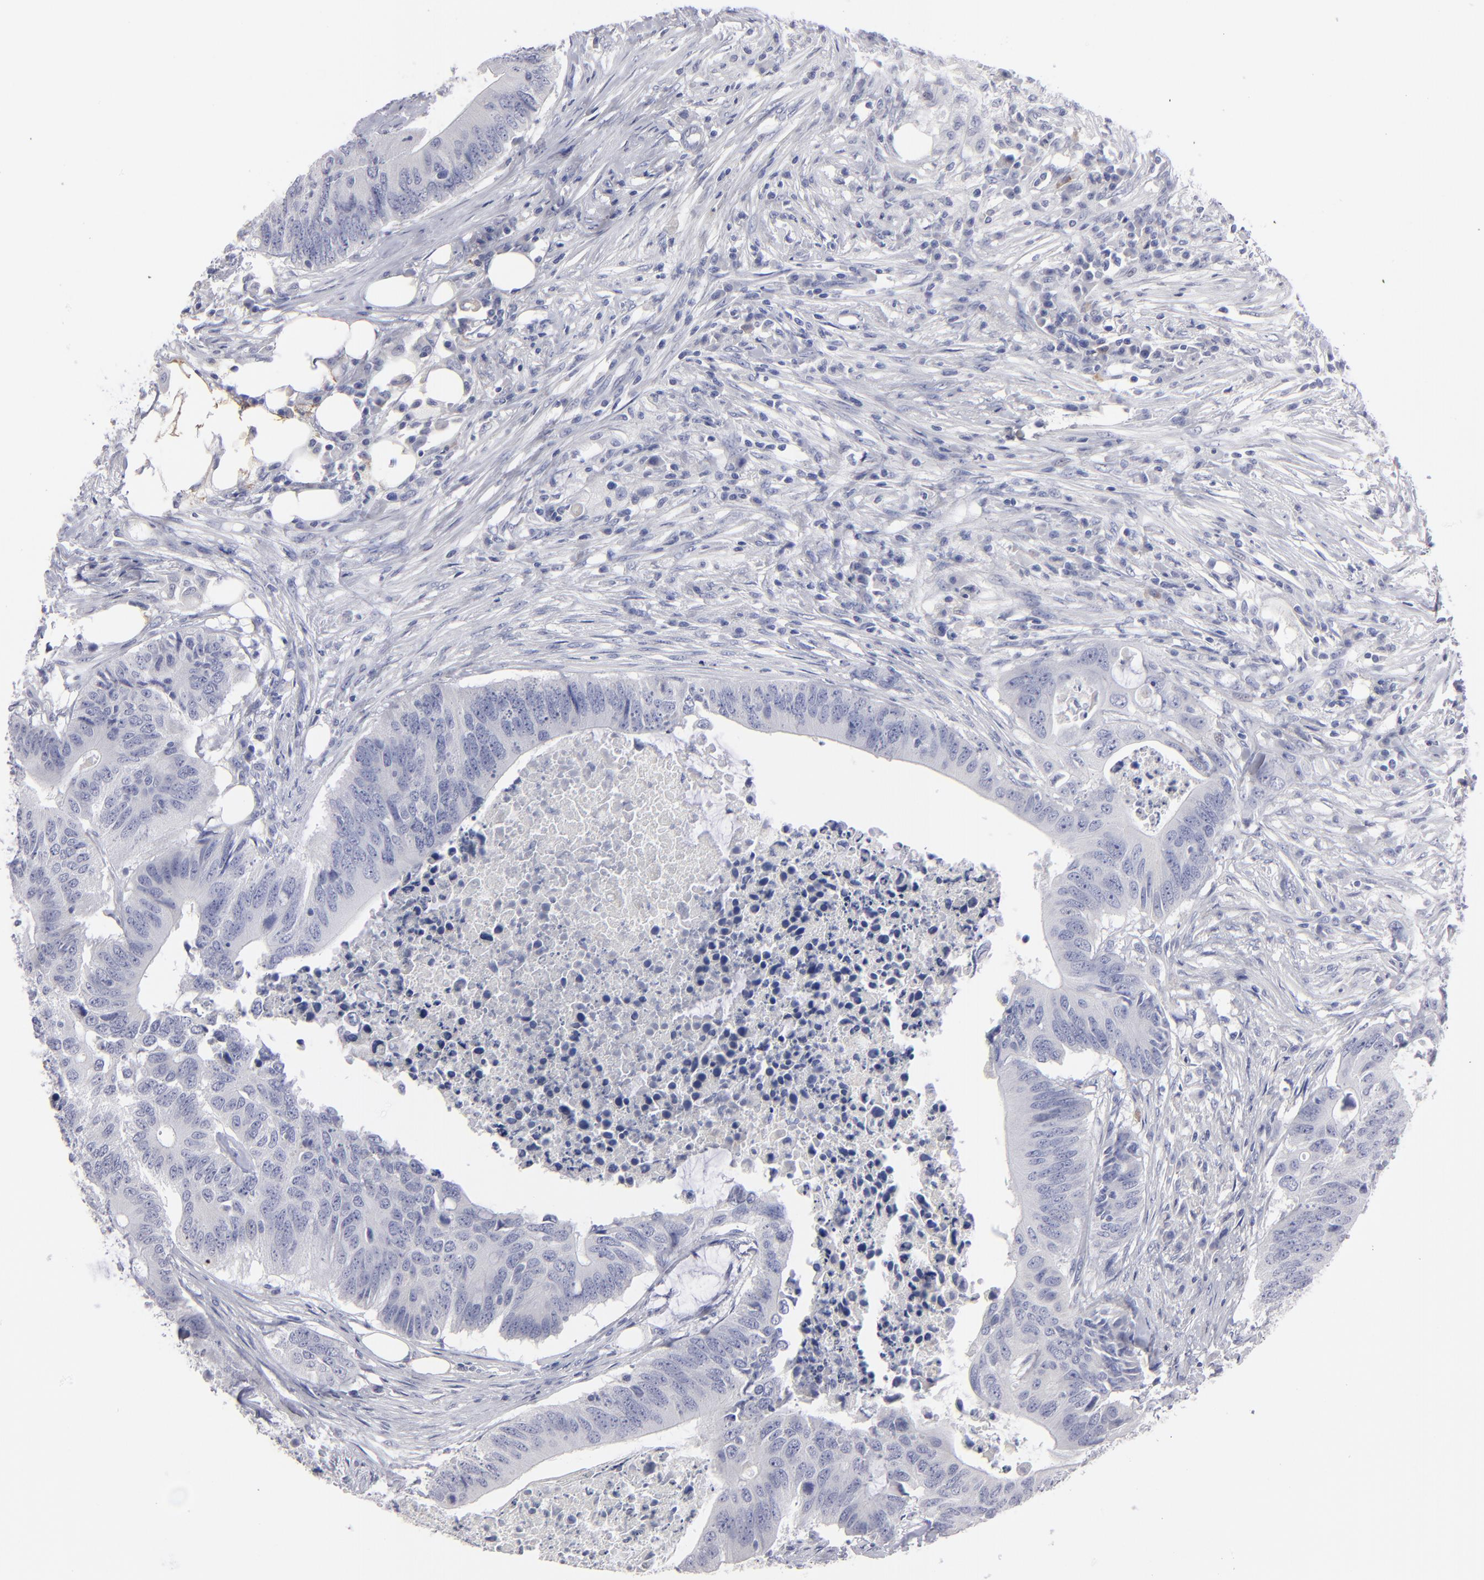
{"staining": {"intensity": "negative", "quantity": "none", "location": "none"}, "tissue": "colorectal cancer", "cell_type": "Tumor cells", "image_type": "cancer", "snomed": [{"axis": "morphology", "description": "Adenocarcinoma, NOS"}, {"axis": "topography", "description": "Colon"}], "caption": "The micrograph shows no significant expression in tumor cells of colorectal cancer (adenocarcinoma). (DAB (3,3'-diaminobenzidine) IHC with hematoxylin counter stain).", "gene": "CADM3", "patient": {"sex": "male", "age": 71}}